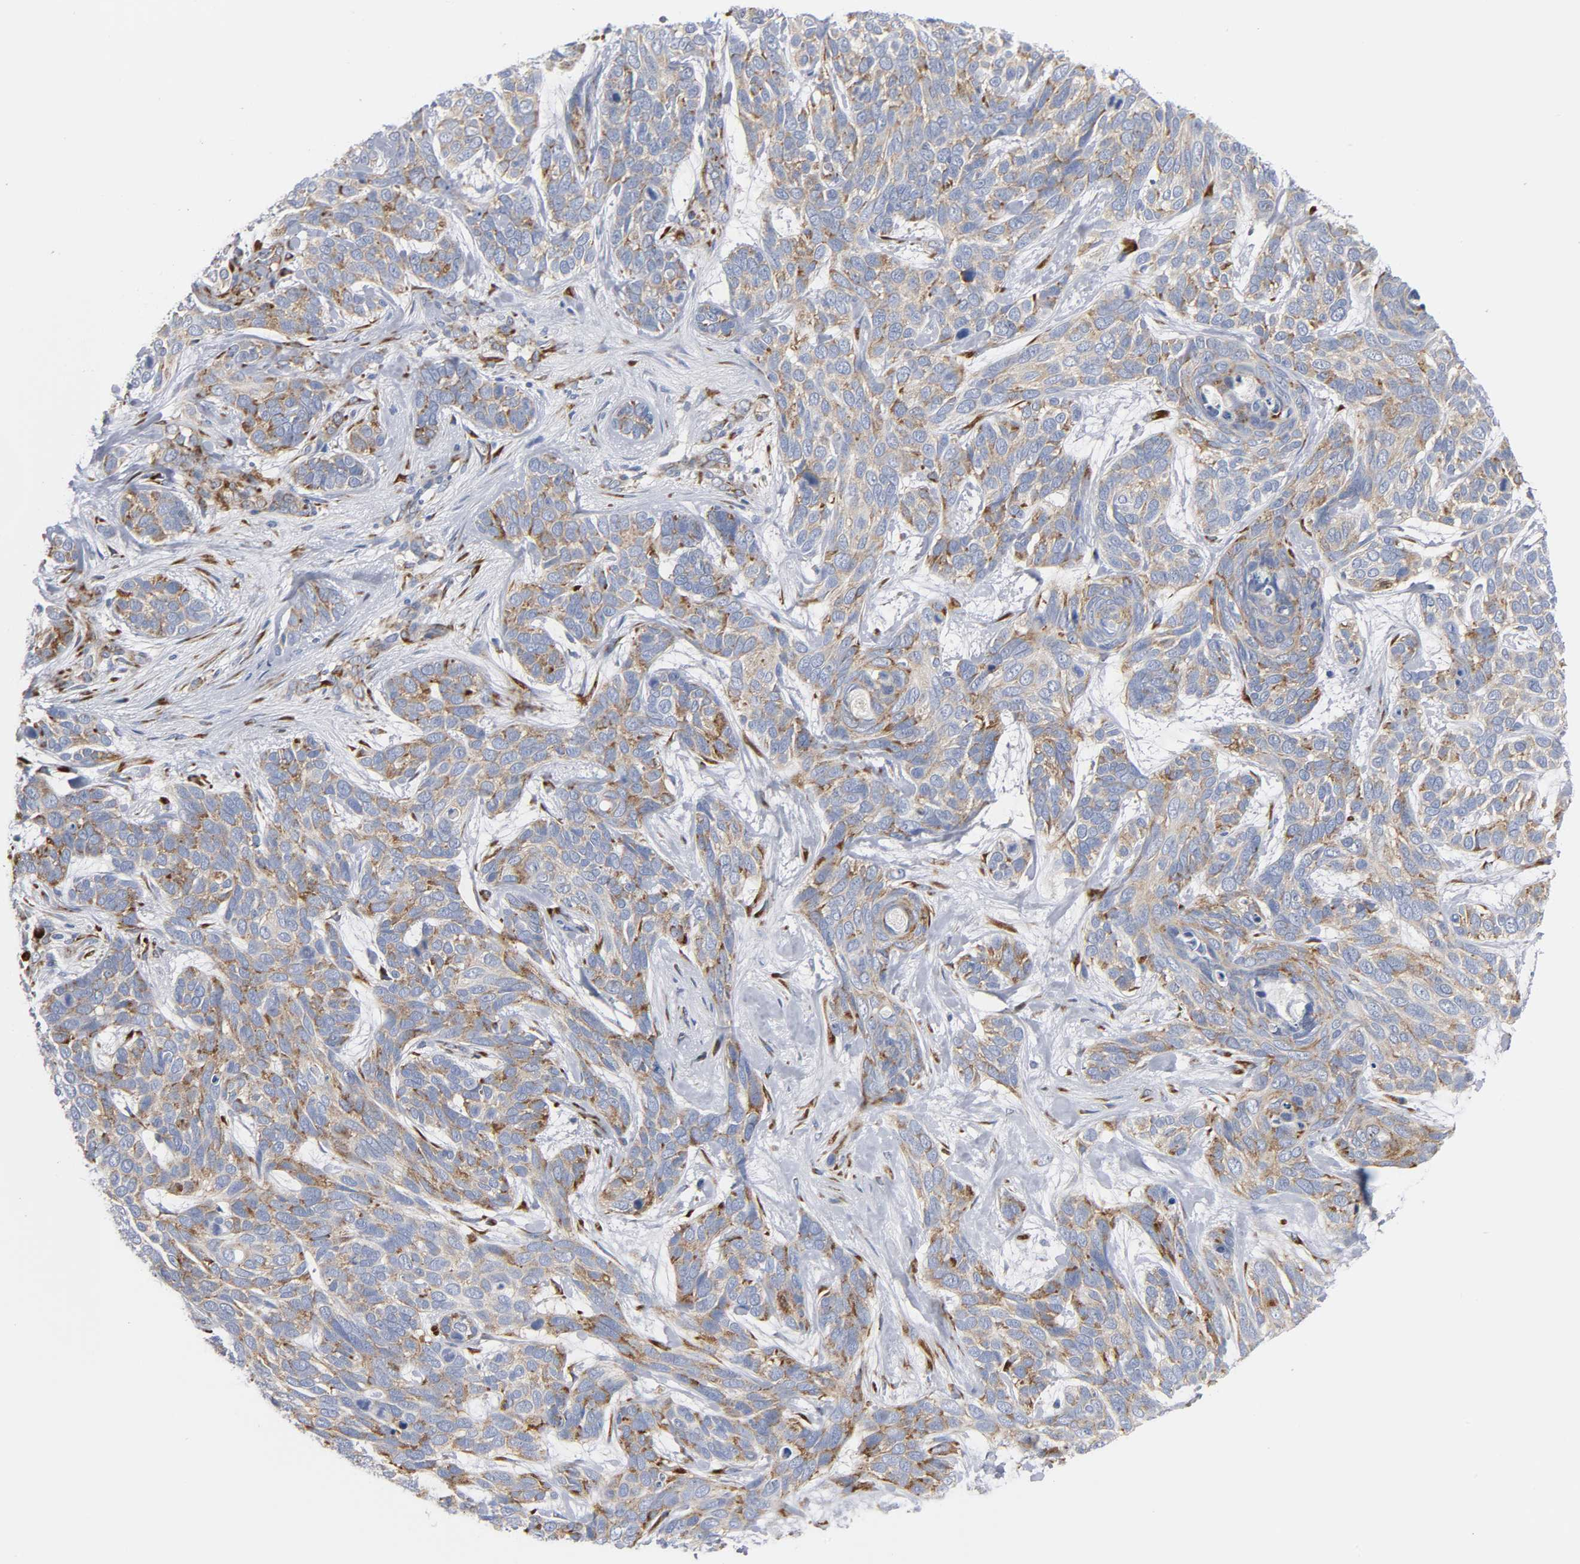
{"staining": {"intensity": "strong", "quantity": "25%-75%", "location": "cytoplasmic/membranous"}, "tissue": "skin cancer", "cell_type": "Tumor cells", "image_type": "cancer", "snomed": [{"axis": "morphology", "description": "Basal cell carcinoma"}, {"axis": "topography", "description": "Skin"}], "caption": "The immunohistochemical stain highlights strong cytoplasmic/membranous positivity in tumor cells of basal cell carcinoma (skin) tissue. The protein of interest is stained brown, and the nuclei are stained in blue (DAB (3,3'-diaminobenzidine) IHC with brightfield microscopy, high magnification).", "gene": "REL", "patient": {"sex": "male", "age": 87}}